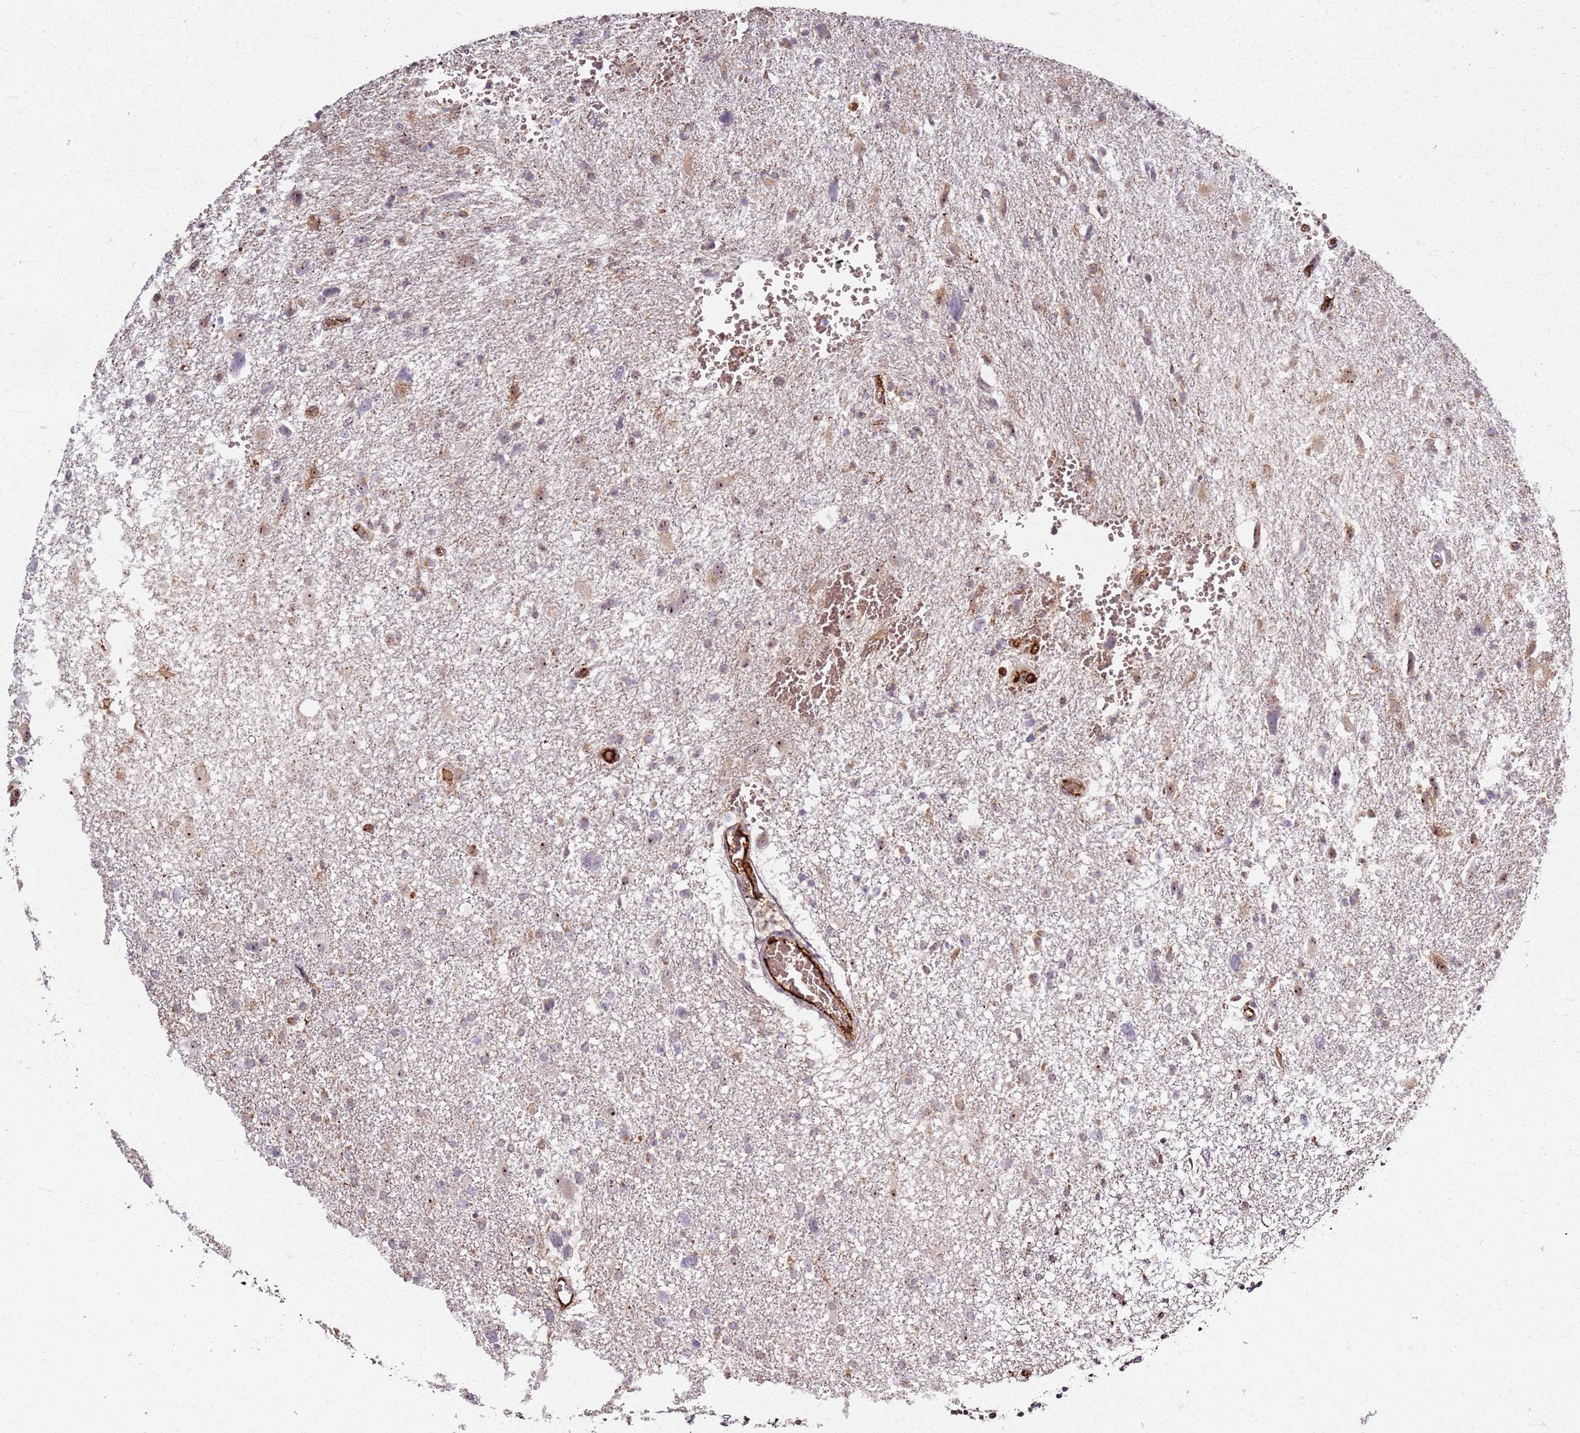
{"staining": {"intensity": "weak", "quantity": "<25%", "location": "cytoplasmic/membranous"}, "tissue": "glioma", "cell_type": "Tumor cells", "image_type": "cancer", "snomed": [{"axis": "morphology", "description": "Glioma, malignant, High grade"}, {"axis": "topography", "description": "Brain"}], "caption": "High-grade glioma (malignant) was stained to show a protein in brown. There is no significant staining in tumor cells.", "gene": "KRI1", "patient": {"sex": "male", "age": 61}}